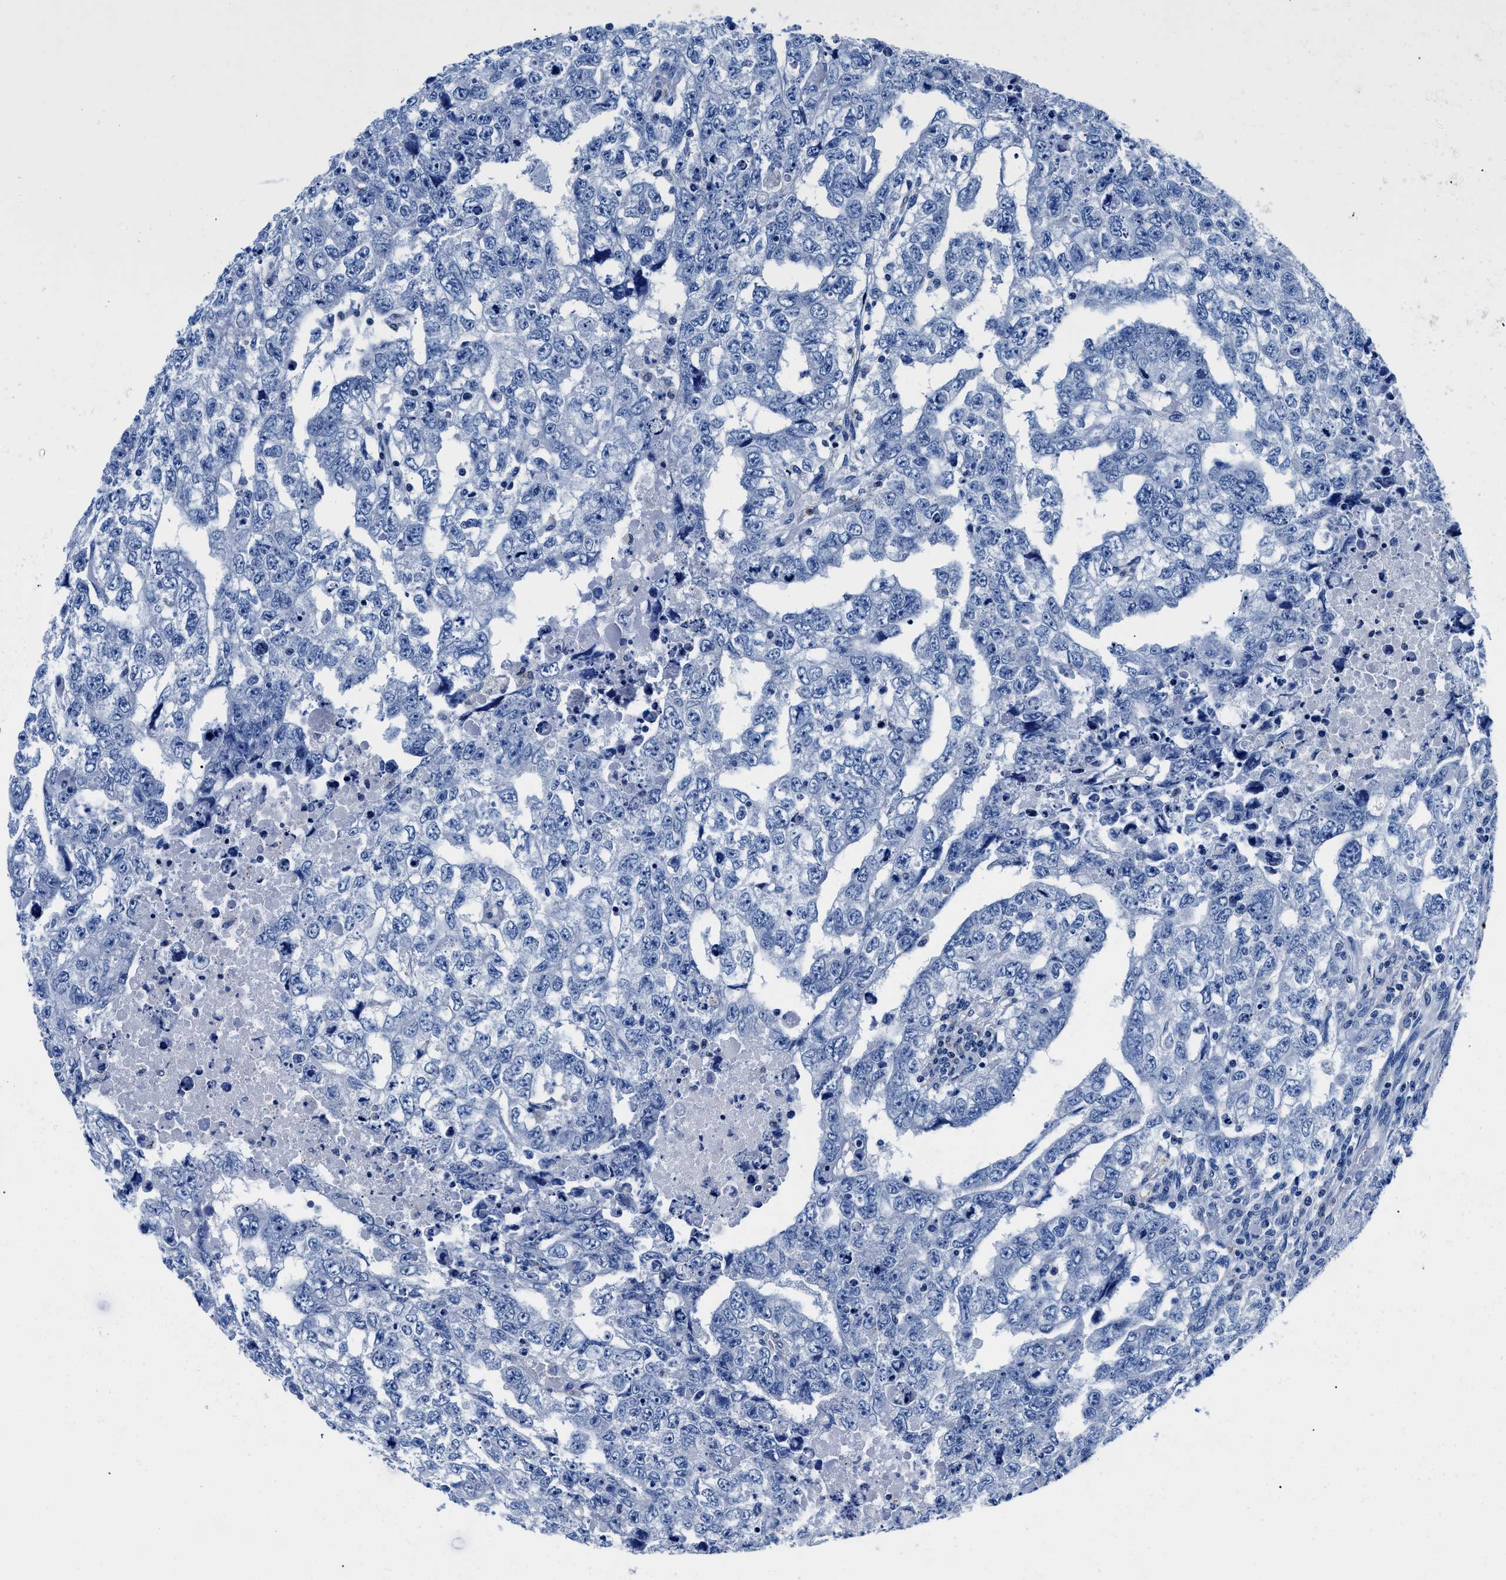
{"staining": {"intensity": "negative", "quantity": "none", "location": "none"}, "tissue": "testis cancer", "cell_type": "Tumor cells", "image_type": "cancer", "snomed": [{"axis": "morphology", "description": "Carcinoma, Embryonal, NOS"}, {"axis": "topography", "description": "Testis"}], "caption": "Testis cancer (embryonal carcinoma) was stained to show a protein in brown. There is no significant expression in tumor cells.", "gene": "TEX261", "patient": {"sex": "male", "age": 36}}